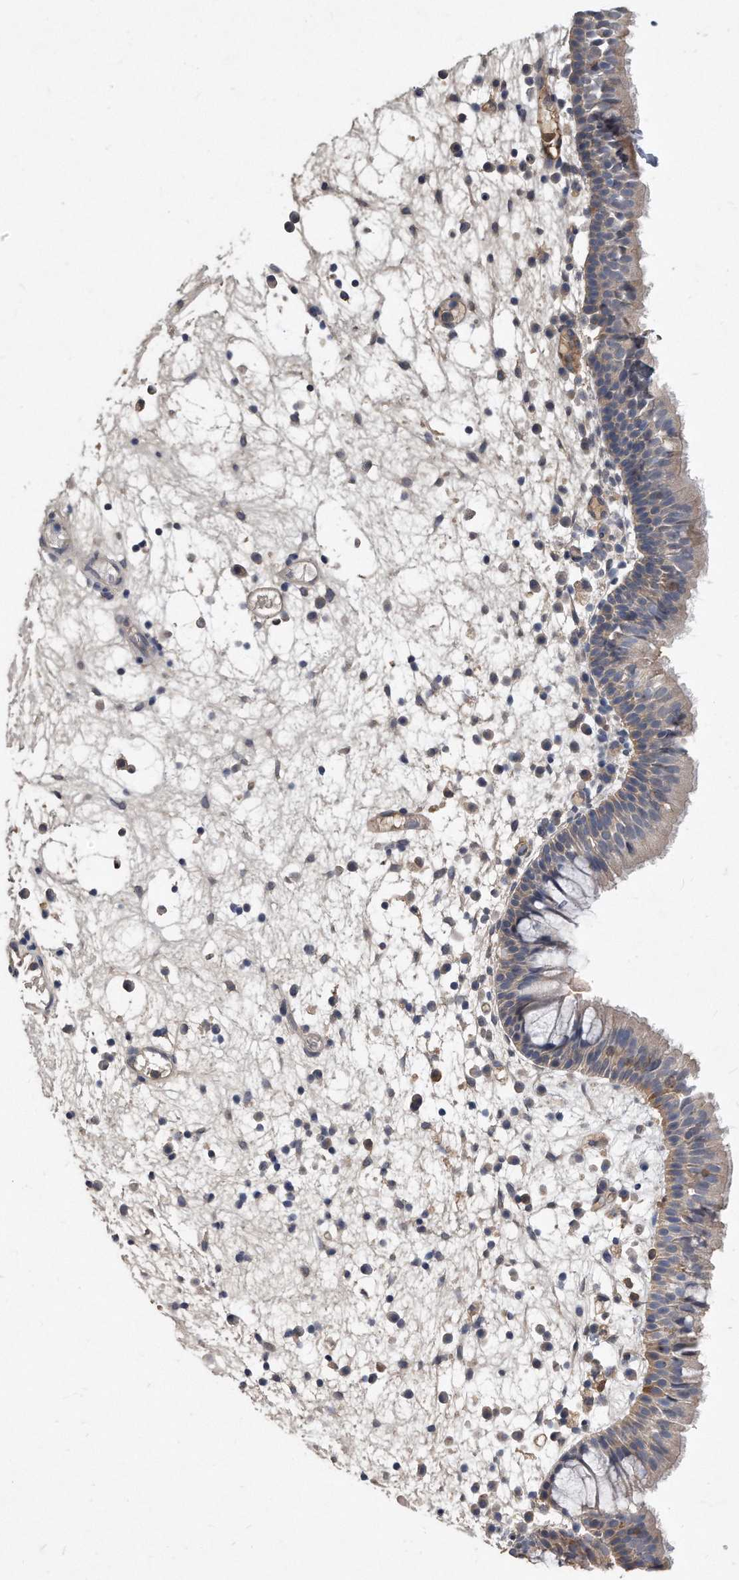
{"staining": {"intensity": "weak", "quantity": "<25%", "location": "cytoplasmic/membranous"}, "tissue": "nasopharynx", "cell_type": "Respiratory epithelial cells", "image_type": "normal", "snomed": [{"axis": "morphology", "description": "Normal tissue, NOS"}, {"axis": "morphology", "description": "Inflammation, NOS"}, {"axis": "morphology", "description": "Malignant melanoma, Metastatic site"}, {"axis": "topography", "description": "Nasopharynx"}], "caption": "Image shows no protein expression in respiratory epithelial cells of unremarkable nasopharynx. (Stains: DAB IHC with hematoxylin counter stain, Microscopy: brightfield microscopy at high magnification).", "gene": "HOMER3", "patient": {"sex": "male", "age": 70}}